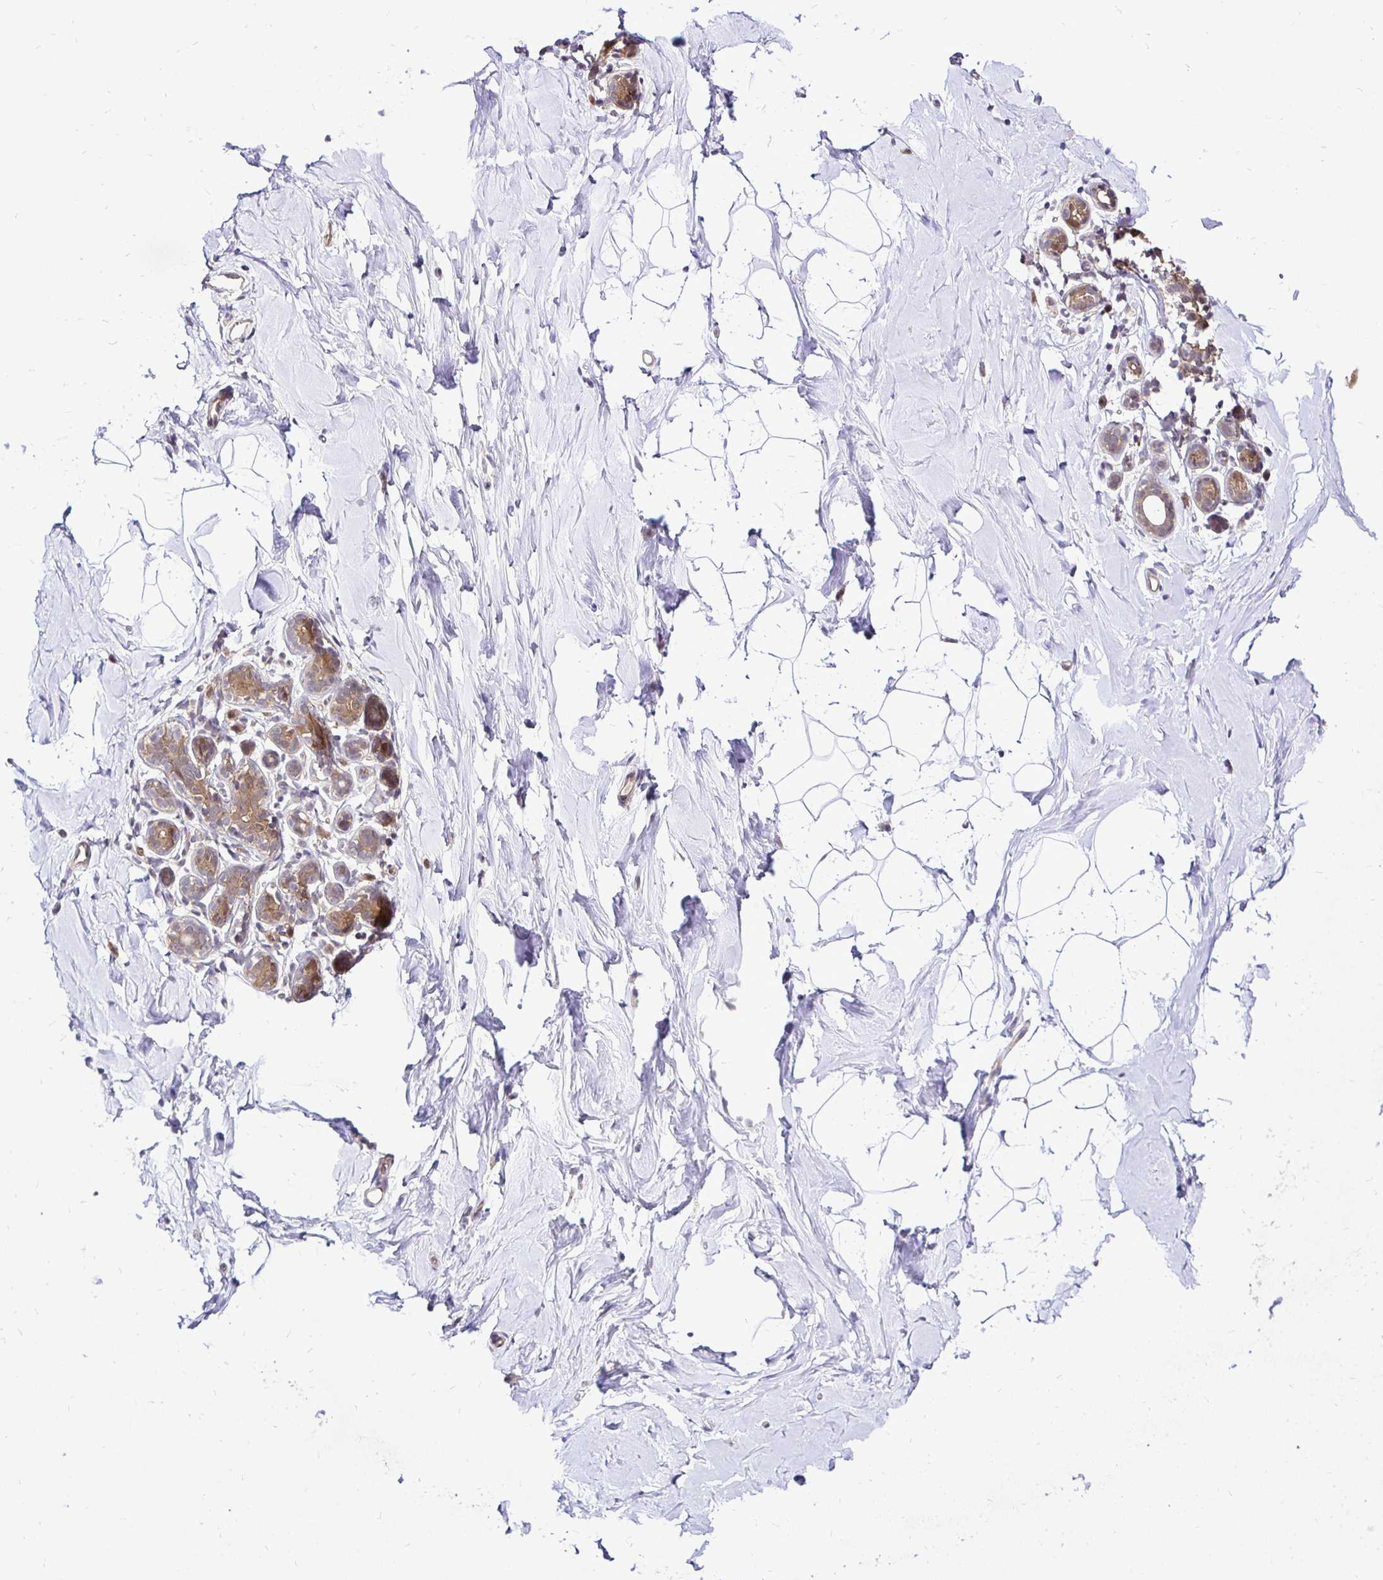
{"staining": {"intensity": "negative", "quantity": "none", "location": "none"}, "tissue": "breast", "cell_type": "Adipocytes", "image_type": "normal", "snomed": [{"axis": "morphology", "description": "Normal tissue, NOS"}, {"axis": "topography", "description": "Breast"}], "caption": "Photomicrograph shows no significant protein positivity in adipocytes of unremarkable breast.", "gene": "UBE2M", "patient": {"sex": "female", "age": 32}}